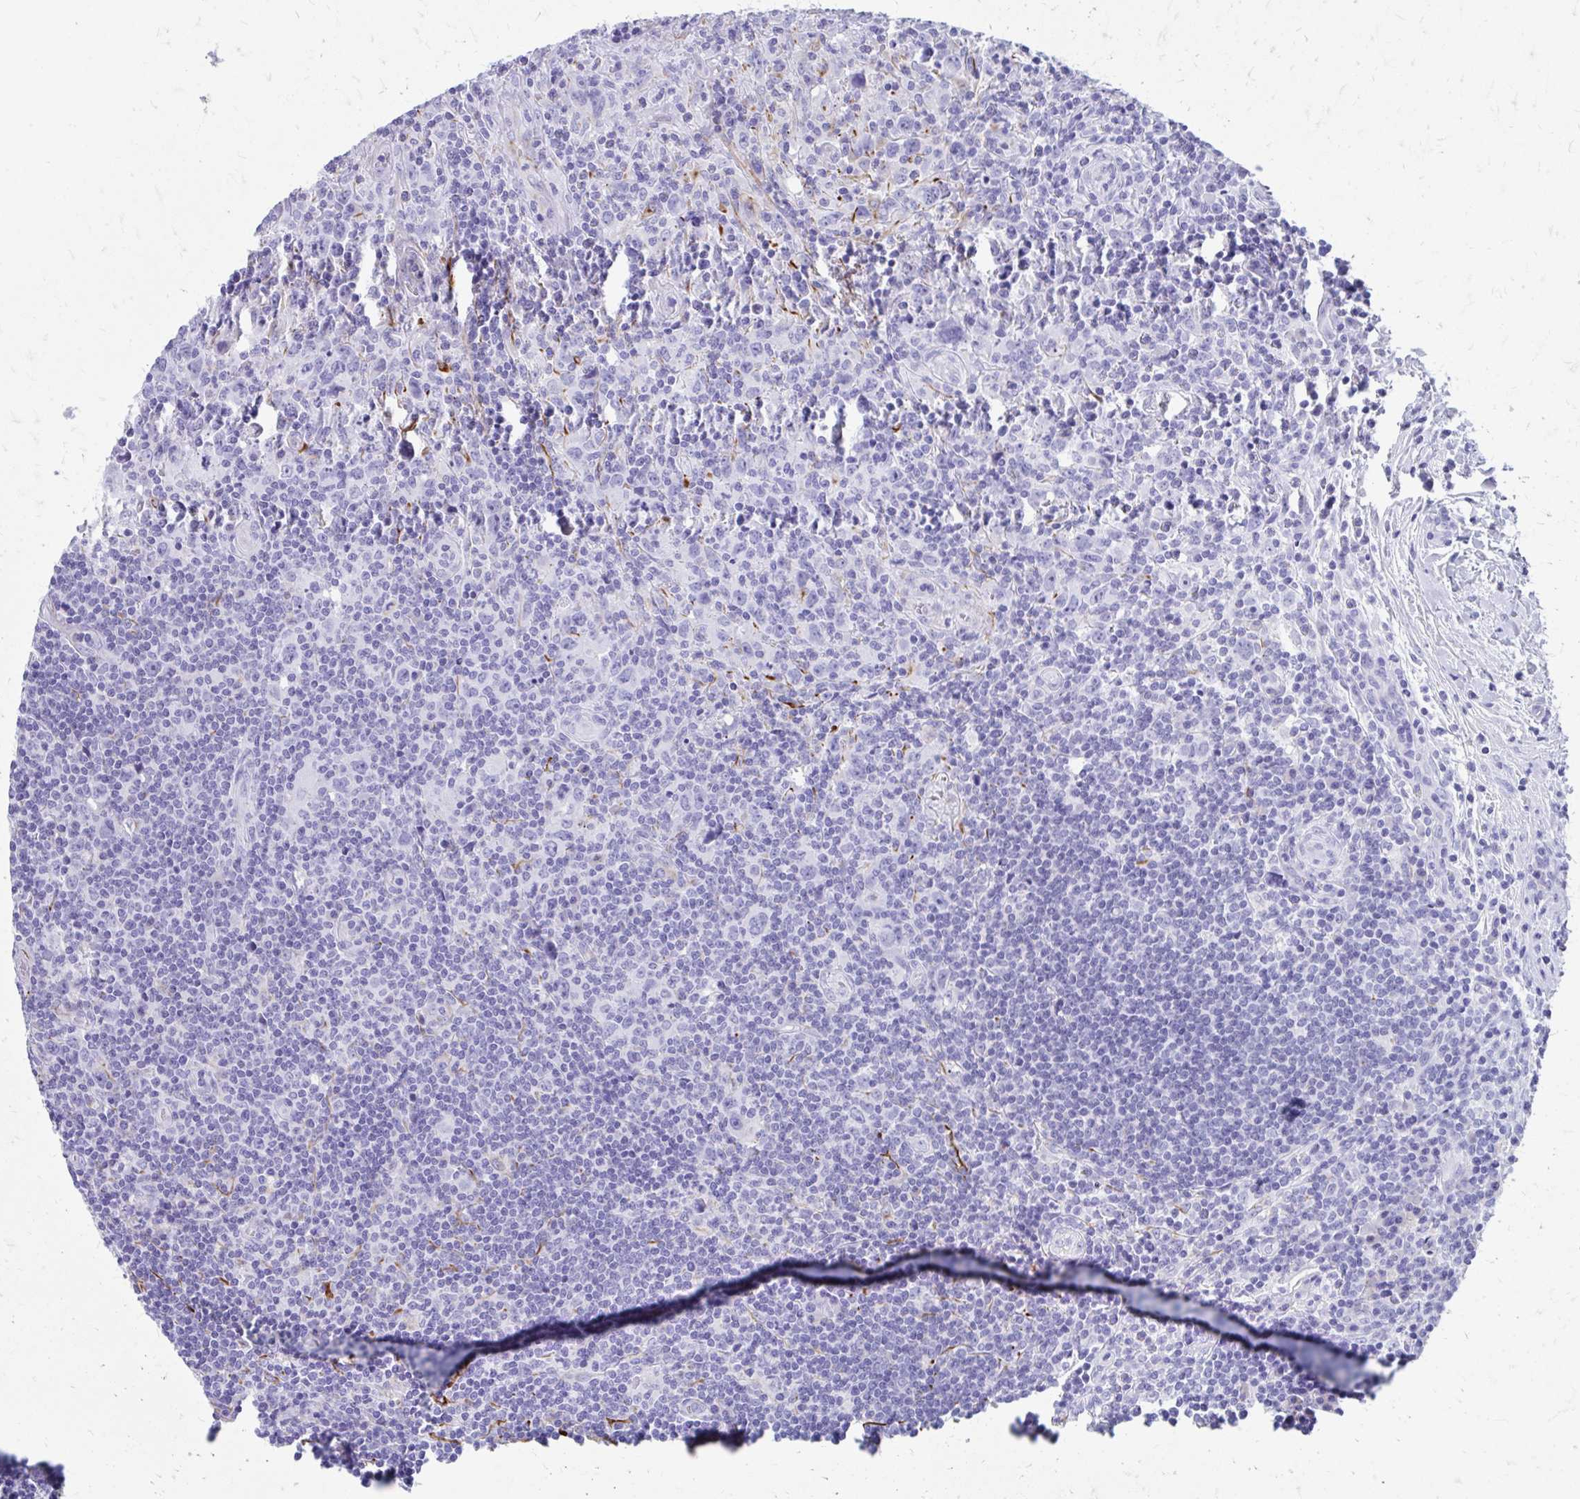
{"staining": {"intensity": "negative", "quantity": "none", "location": "none"}, "tissue": "lymphoma", "cell_type": "Tumor cells", "image_type": "cancer", "snomed": [{"axis": "morphology", "description": "Hodgkin's disease, NOS"}, {"axis": "topography", "description": "Lymph node"}], "caption": "Immunohistochemistry image of neoplastic tissue: human Hodgkin's disease stained with DAB (3,3'-diaminobenzidine) demonstrates no significant protein positivity in tumor cells.", "gene": "ZNF699", "patient": {"sex": "female", "age": 18}}